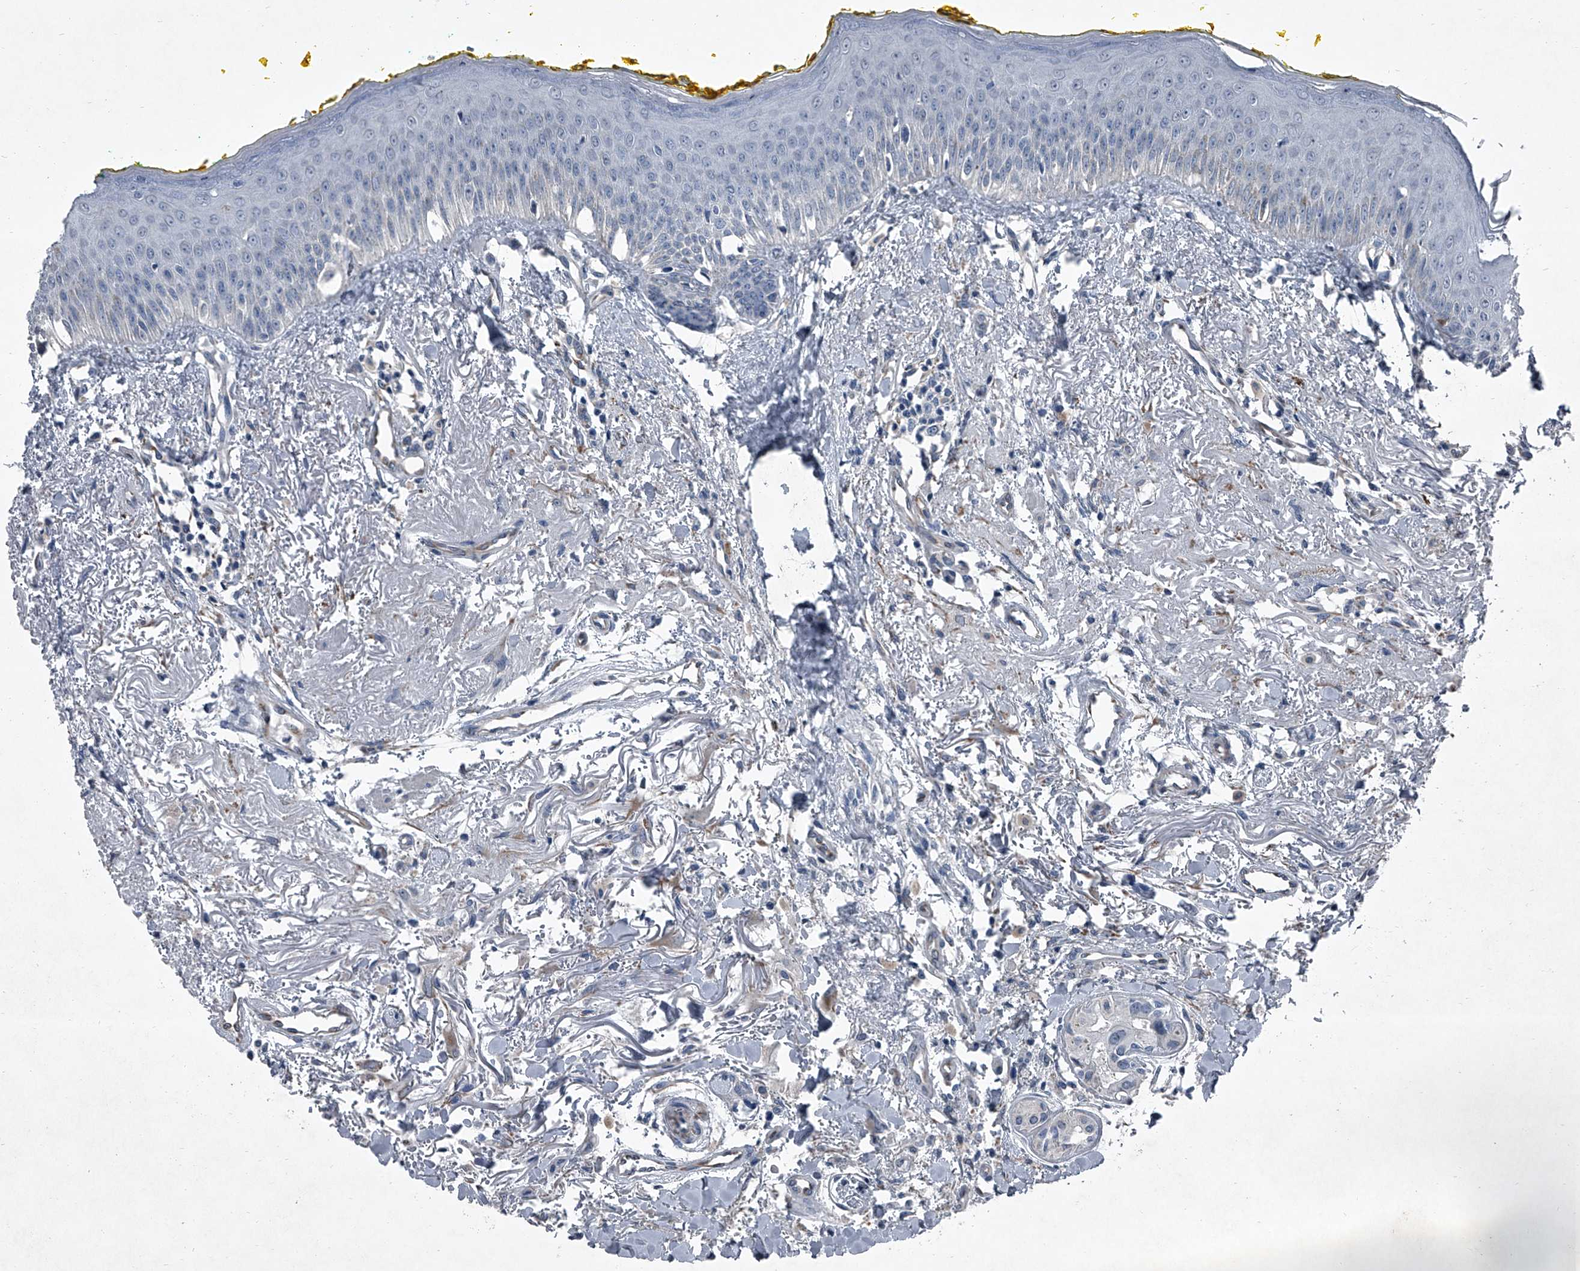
{"staining": {"intensity": "negative", "quantity": "none", "location": "none"}, "tissue": "oral mucosa", "cell_type": "Squamous epithelial cells", "image_type": "normal", "snomed": [{"axis": "morphology", "description": "Normal tissue, NOS"}, {"axis": "topography", "description": "Oral tissue"}], "caption": "Squamous epithelial cells are negative for protein expression in benign human oral mucosa. (Brightfield microscopy of DAB IHC at high magnification).", "gene": "HEPHL1", "patient": {"sex": "female", "age": 70}}